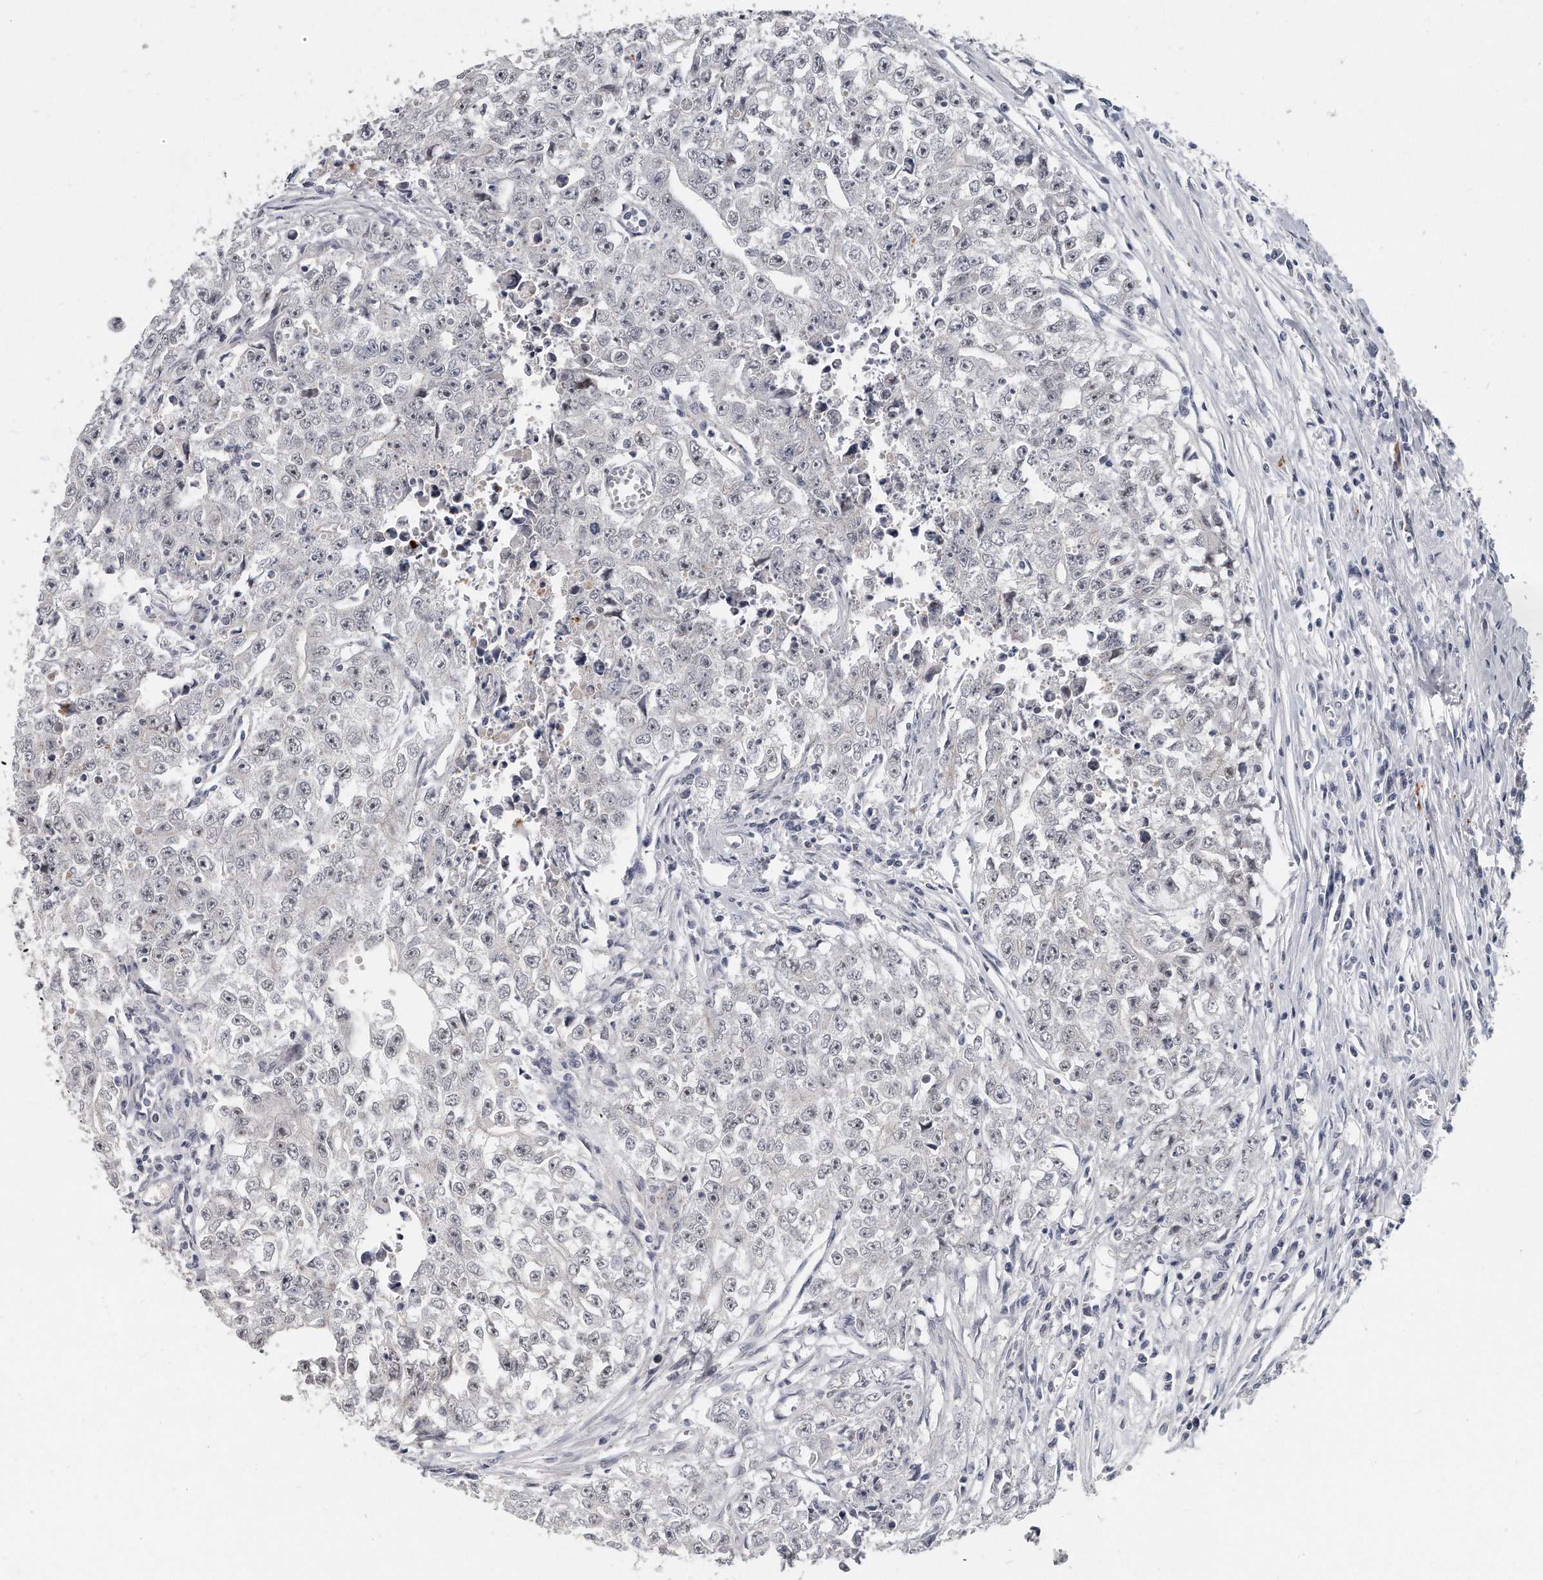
{"staining": {"intensity": "negative", "quantity": "none", "location": "none"}, "tissue": "testis cancer", "cell_type": "Tumor cells", "image_type": "cancer", "snomed": [{"axis": "morphology", "description": "Seminoma, NOS"}, {"axis": "morphology", "description": "Carcinoma, Embryonal, NOS"}, {"axis": "topography", "description": "Testis"}], "caption": "A photomicrograph of testis cancer stained for a protein exhibits no brown staining in tumor cells.", "gene": "KLHL7", "patient": {"sex": "male", "age": 43}}